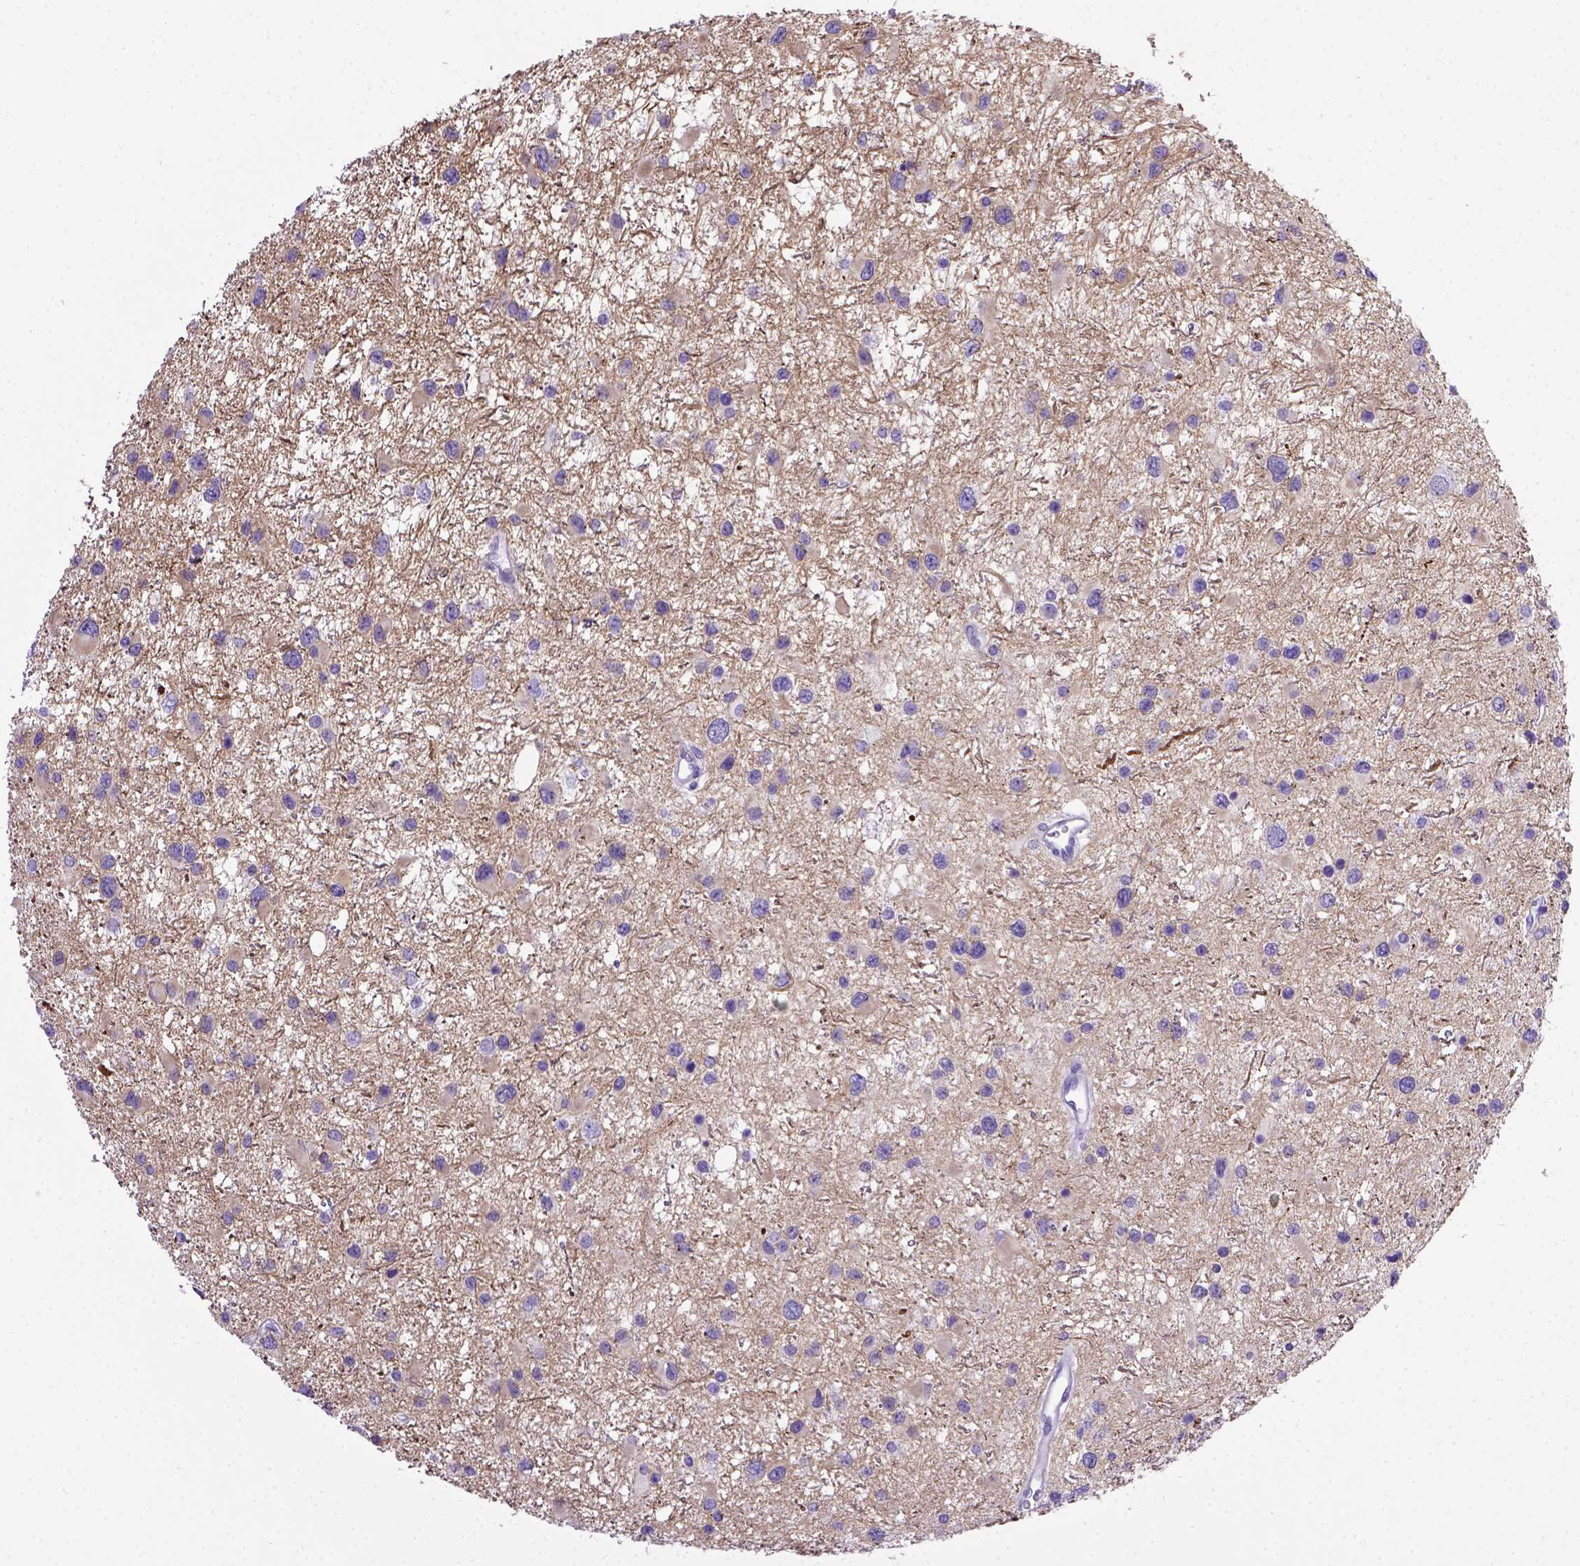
{"staining": {"intensity": "negative", "quantity": "none", "location": "none"}, "tissue": "glioma", "cell_type": "Tumor cells", "image_type": "cancer", "snomed": [{"axis": "morphology", "description": "Glioma, malignant, Low grade"}, {"axis": "topography", "description": "Brain"}], "caption": "Immunohistochemical staining of human low-grade glioma (malignant) reveals no significant staining in tumor cells. (DAB IHC, high magnification).", "gene": "ADAM12", "patient": {"sex": "female", "age": 32}}